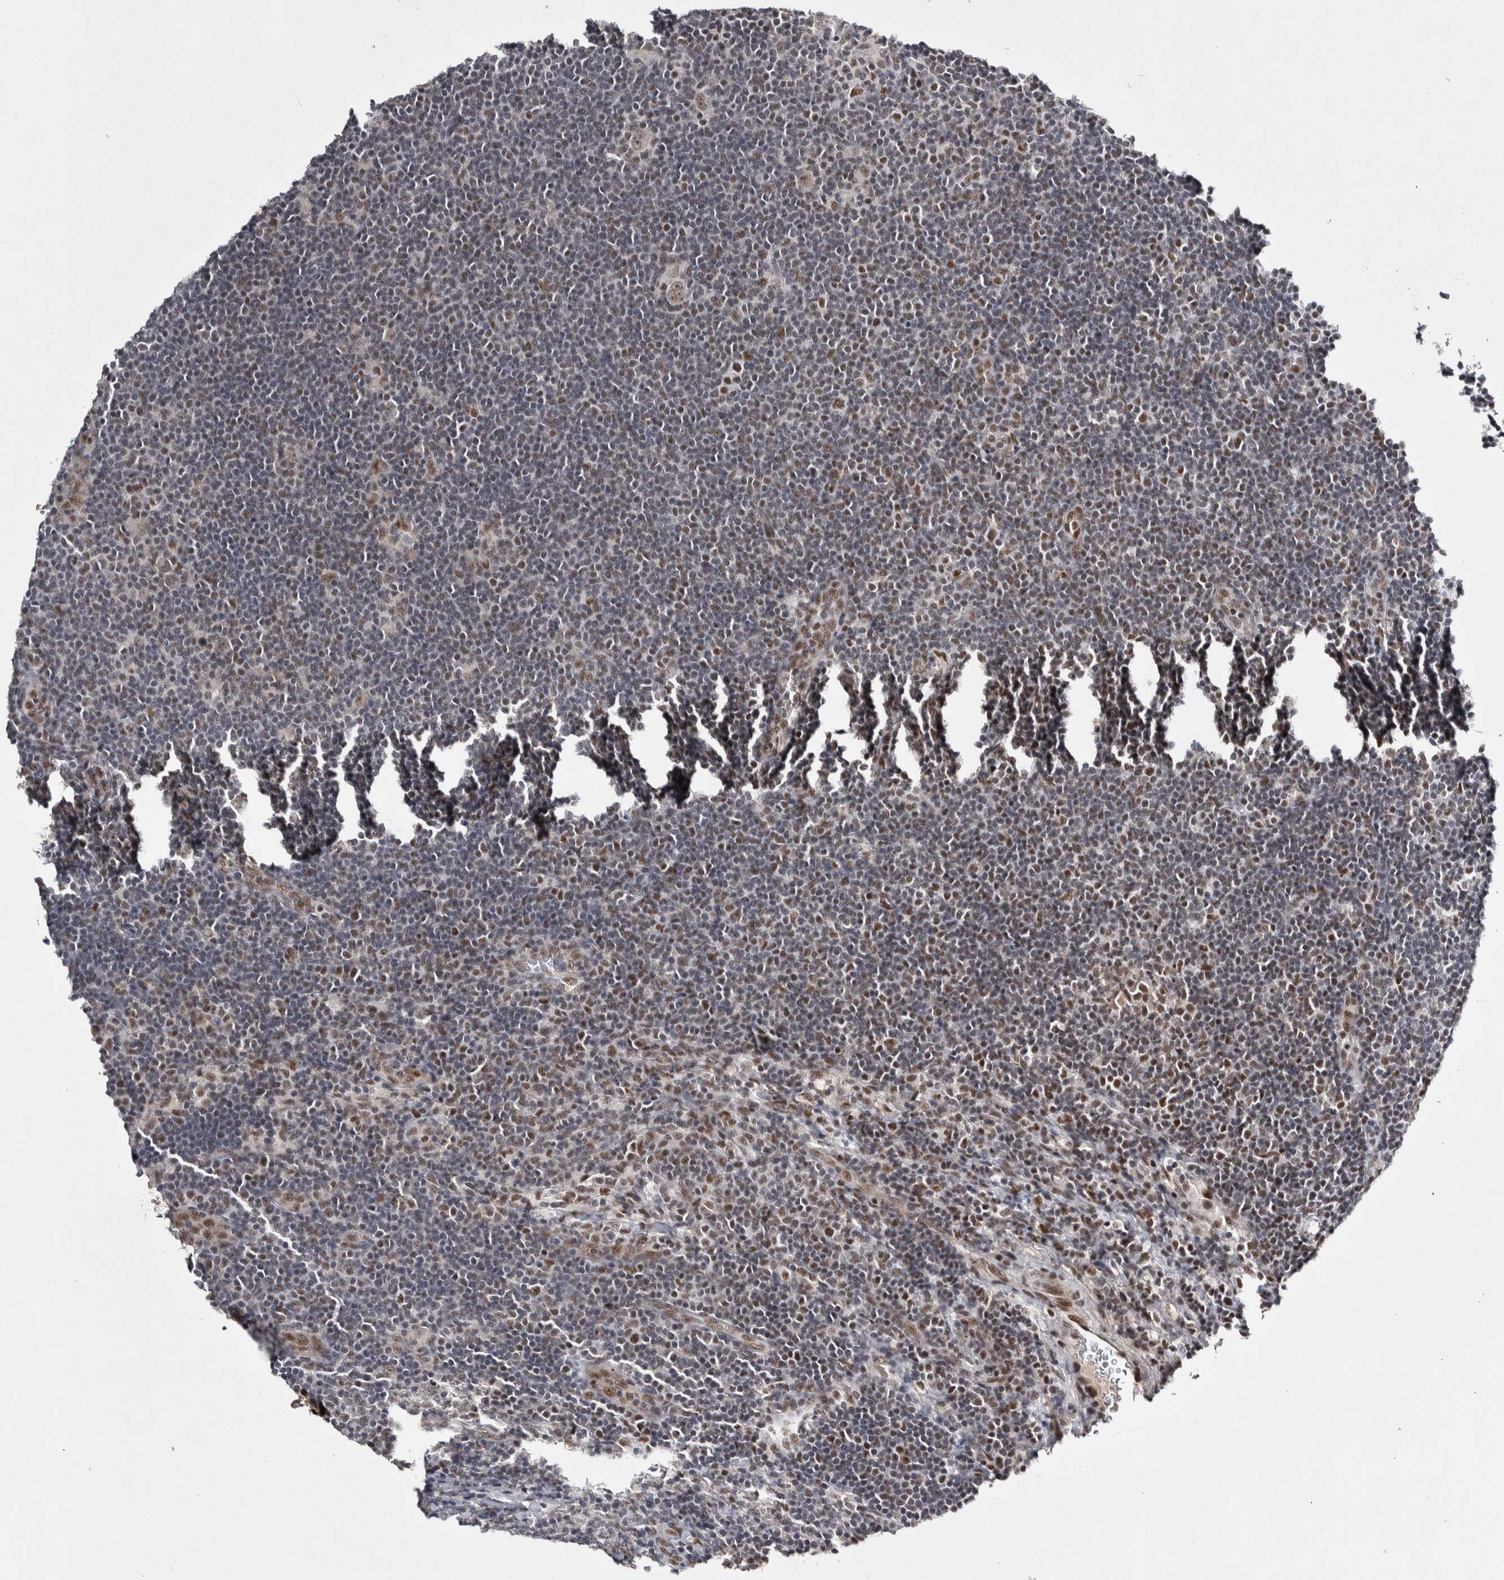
{"staining": {"intensity": "moderate", "quantity": ">75%", "location": "nuclear"}, "tissue": "lymphoma", "cell_type": "Tumor cells", "image_type": "cancer", "snomed": [{"axis": "morphology", "description": "Hodgkin's disease, NOS"}, {"axis": "topography", "description": "Lymph node"}], "caption": "An IHC image of neoplastic tissue is shown. Protein staining in brown labels moderate nuclear positivity in Hodgkin's disease within tumor cells. (DAB (3,3'-diaminobenzidine) = brown stain, brightfield microscopy at high magnification).", "gene": "ASPN", "patient": {"sex": "female", "age": 57}}